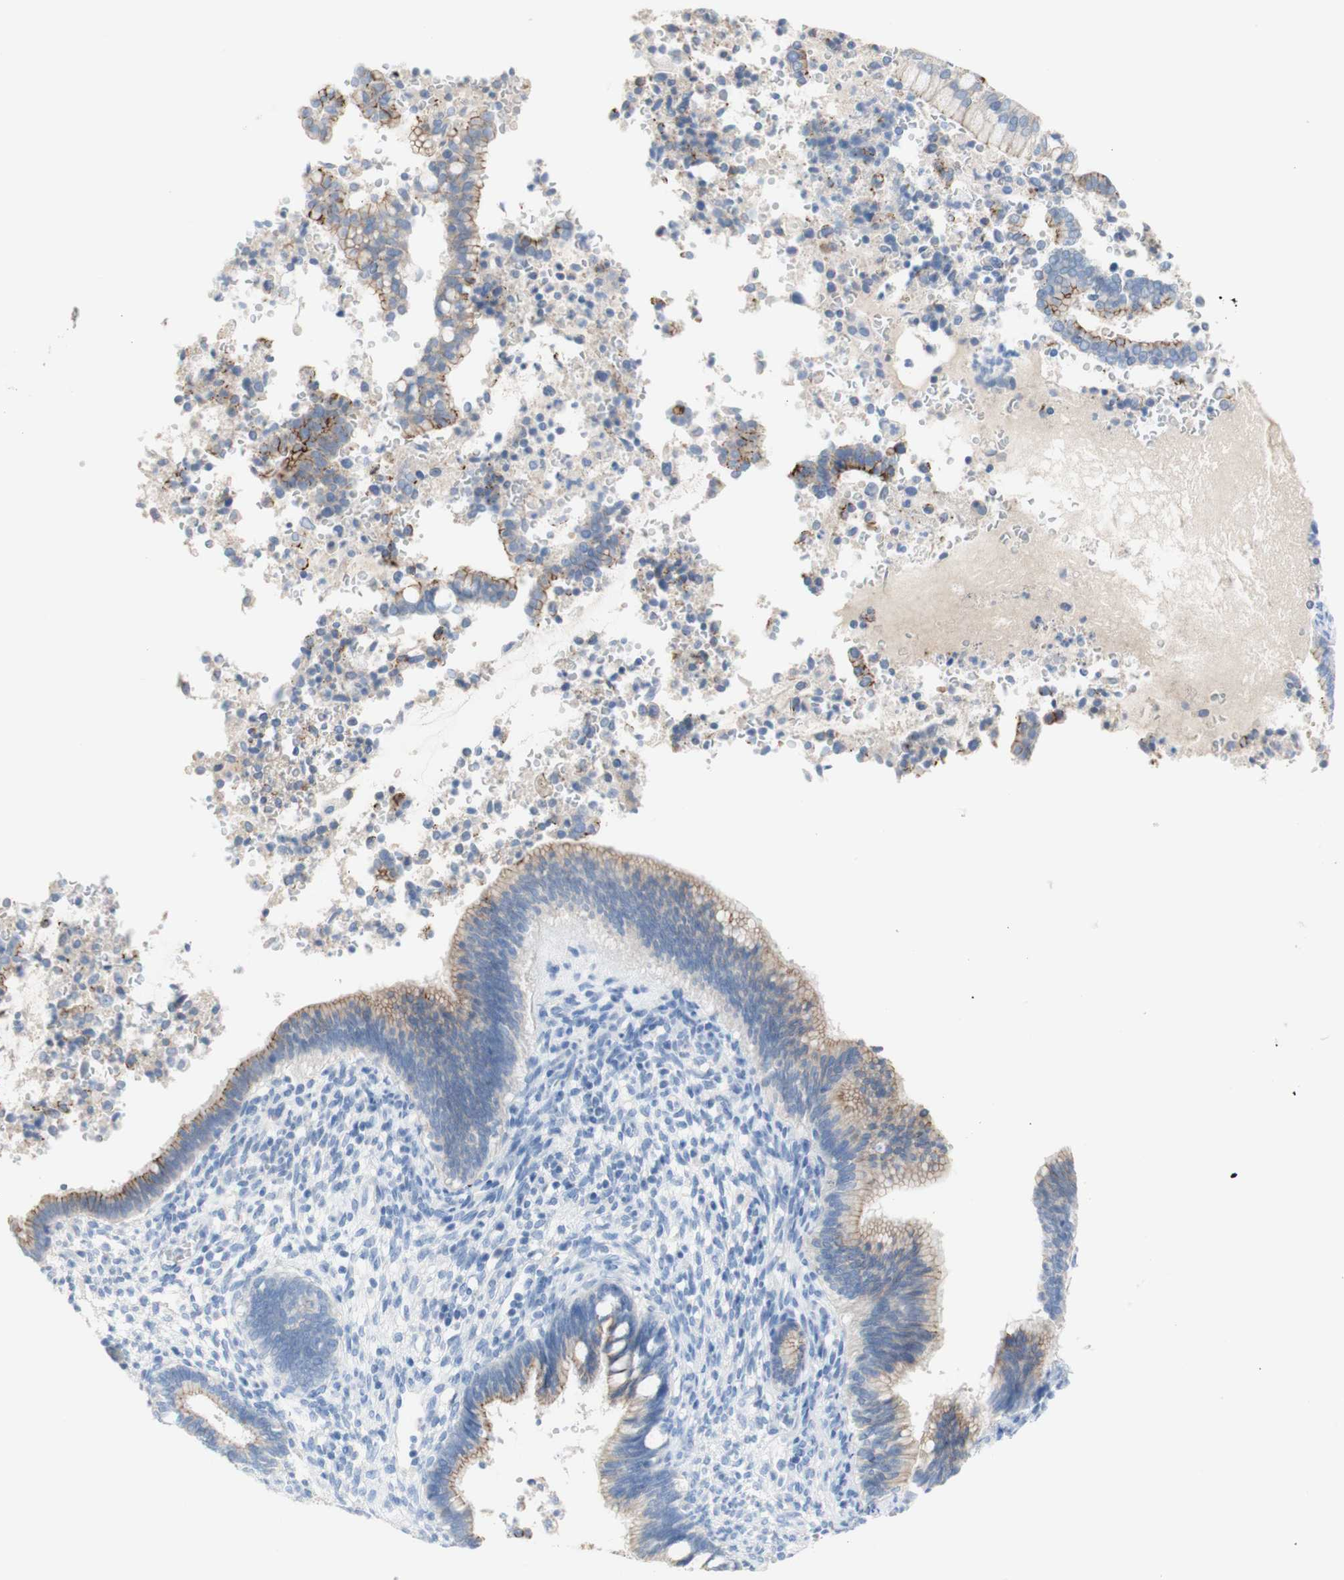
{"staining": {"intensity": "moderate", "quantity": "25%-75%", "location": "cytoplasmic/membranous"}, "tissue": "cervical cancer", "cell_type": "Tumor cells", "image_type": "cancer", "snomed": [{"axis": "morphology", "description": "Adenocarcinoma, NOS"}, {"axis": "topography", "description": "Cervix"}], "caption": "Immunohistochemical staining of human cervical cancer (adenocarcinoma) shows medium levels of moderate cytoplasmic/membranous protein expression in about 25%-75% of tumor cells.", "gene": "DSC2", "patient": {"sex": "female", "age": 44}}